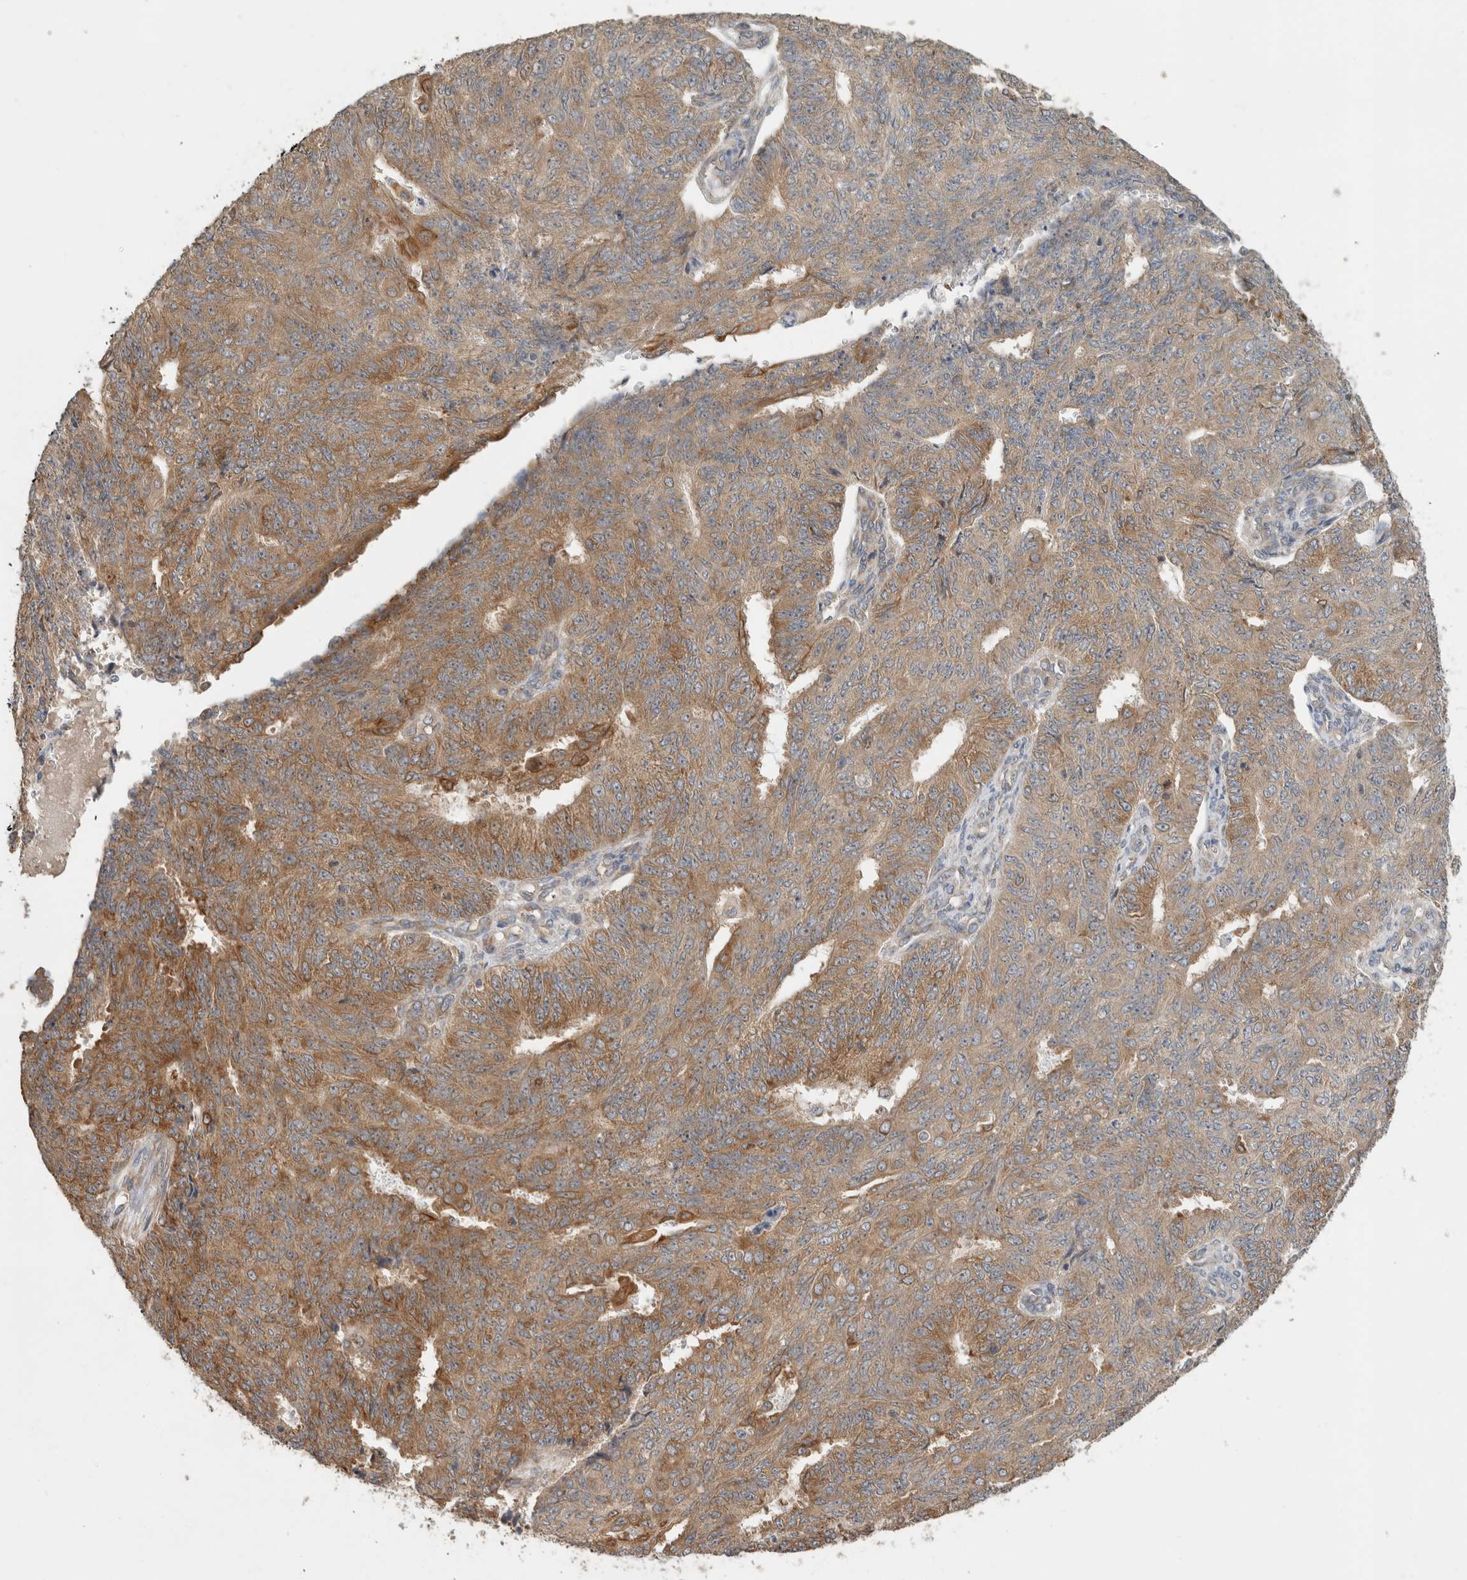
{"staining": {"intensity": "moderate", "quantity": ">75%", "location": "cytoplasmic/membranous"}, "tissue": "endometrial cancer", "cell_type": "Tumor cells", "image_type": "cancer", "snomed": [{"axis": "morphology", "description": "Adenocarcinoma, NOS"}, {"axis": "topography", "description": "Endometrium"}], "caption": "Endometrial adenocarcinoma stained for a protein (brown) displays moderate cytoplasmic/membranous positive expression in about >75% of tumor cells.", "gene": "PUM1", "patient": {"sex": "female", "age": 32}}